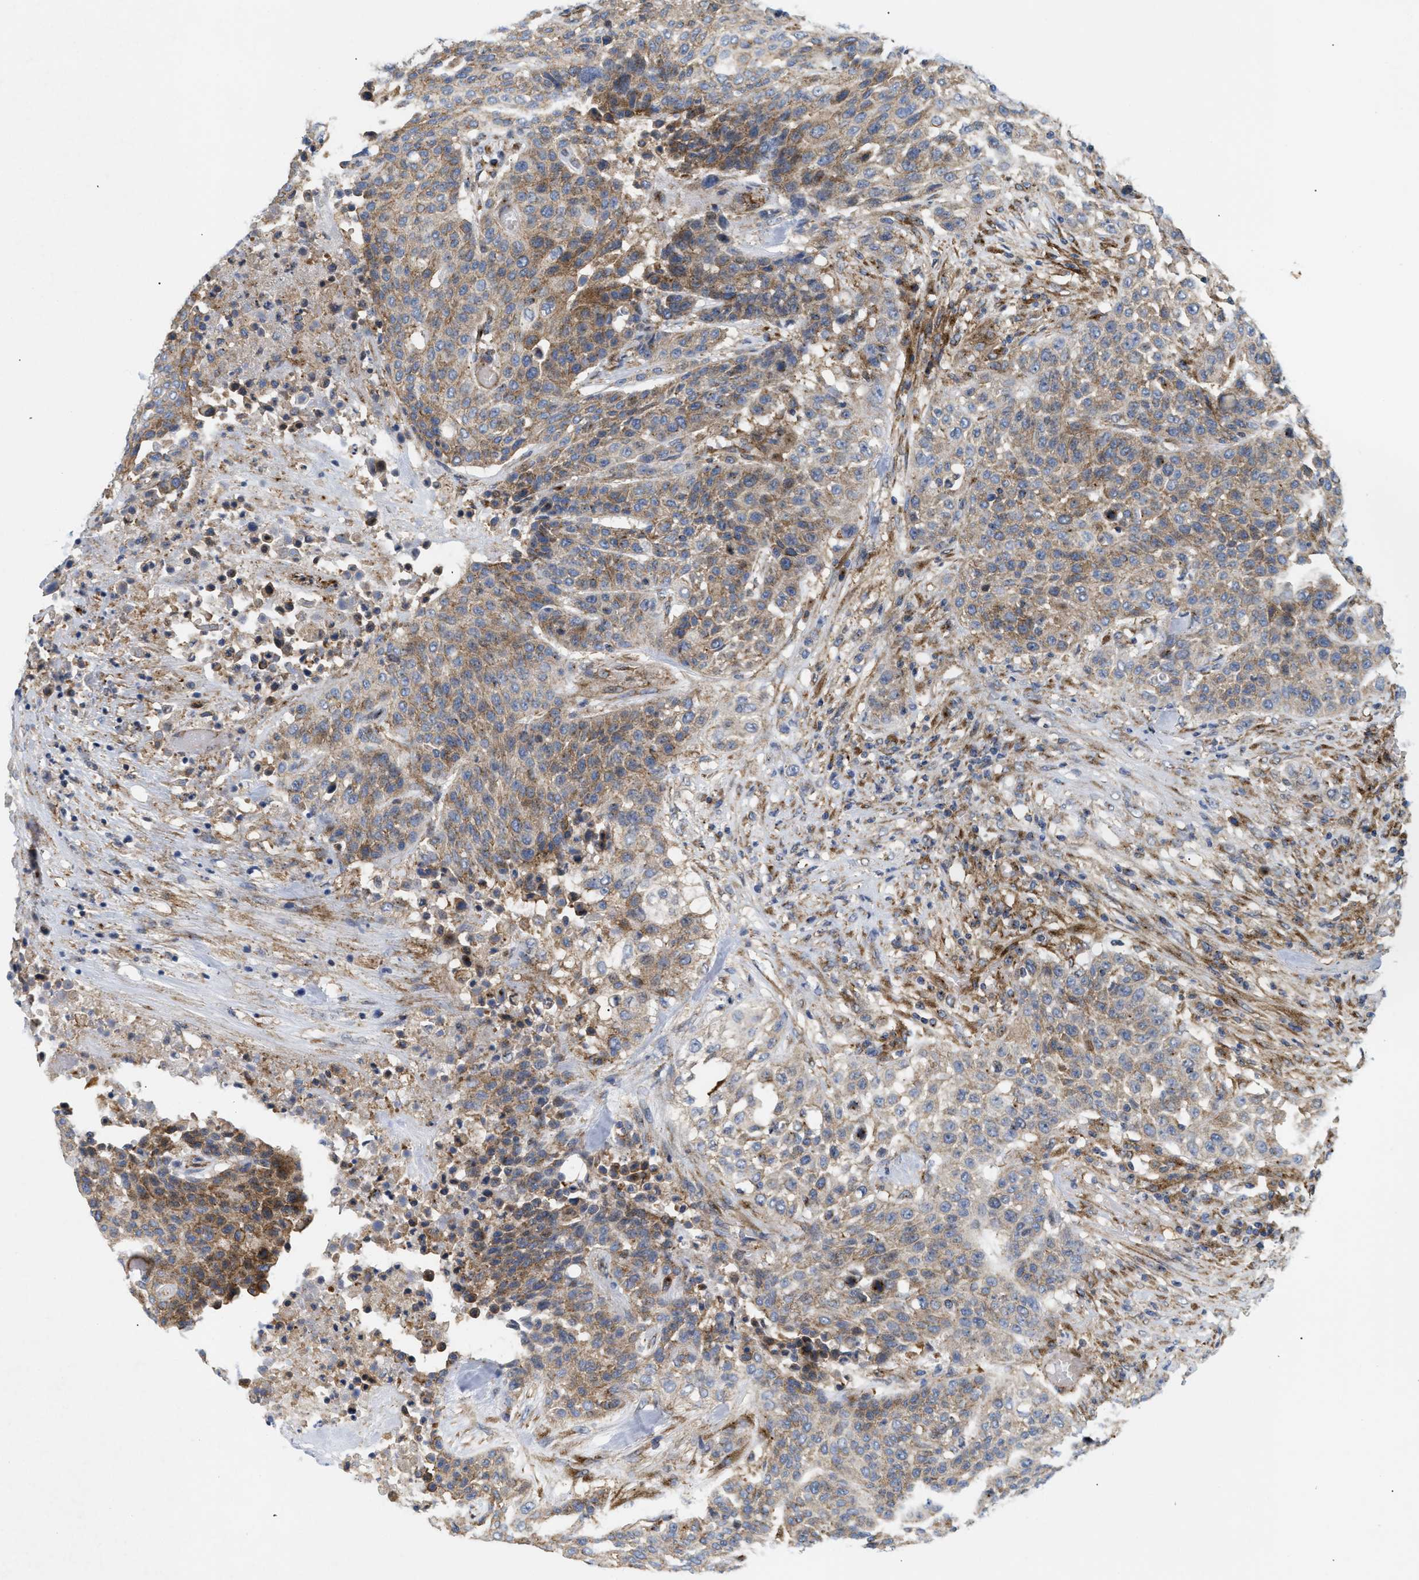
{"staining": {"intensity": "moderate", "quantity": "25%-75%", "location": "cytoplasmic/membranous"}, "tissue": "urothelial cancer", "cell_type": "Tumor cells", "image_type": "cancer", "snomed": [{"axis": "morphology", "description": "Urothelial carcinoma, High grade"}, {"axis": "topography", "description": "Urinary bladder"}], "caption": "A photomicrograph showing moderate cytoplasmic/membranous positivity in about 25%-75% of tumor cells in urothelial carcinoma (high-grade), as visualized by brown immunohistochemical staining.", "gene": "DCTN4", "patient": {"sex": "male", "age": 74}}